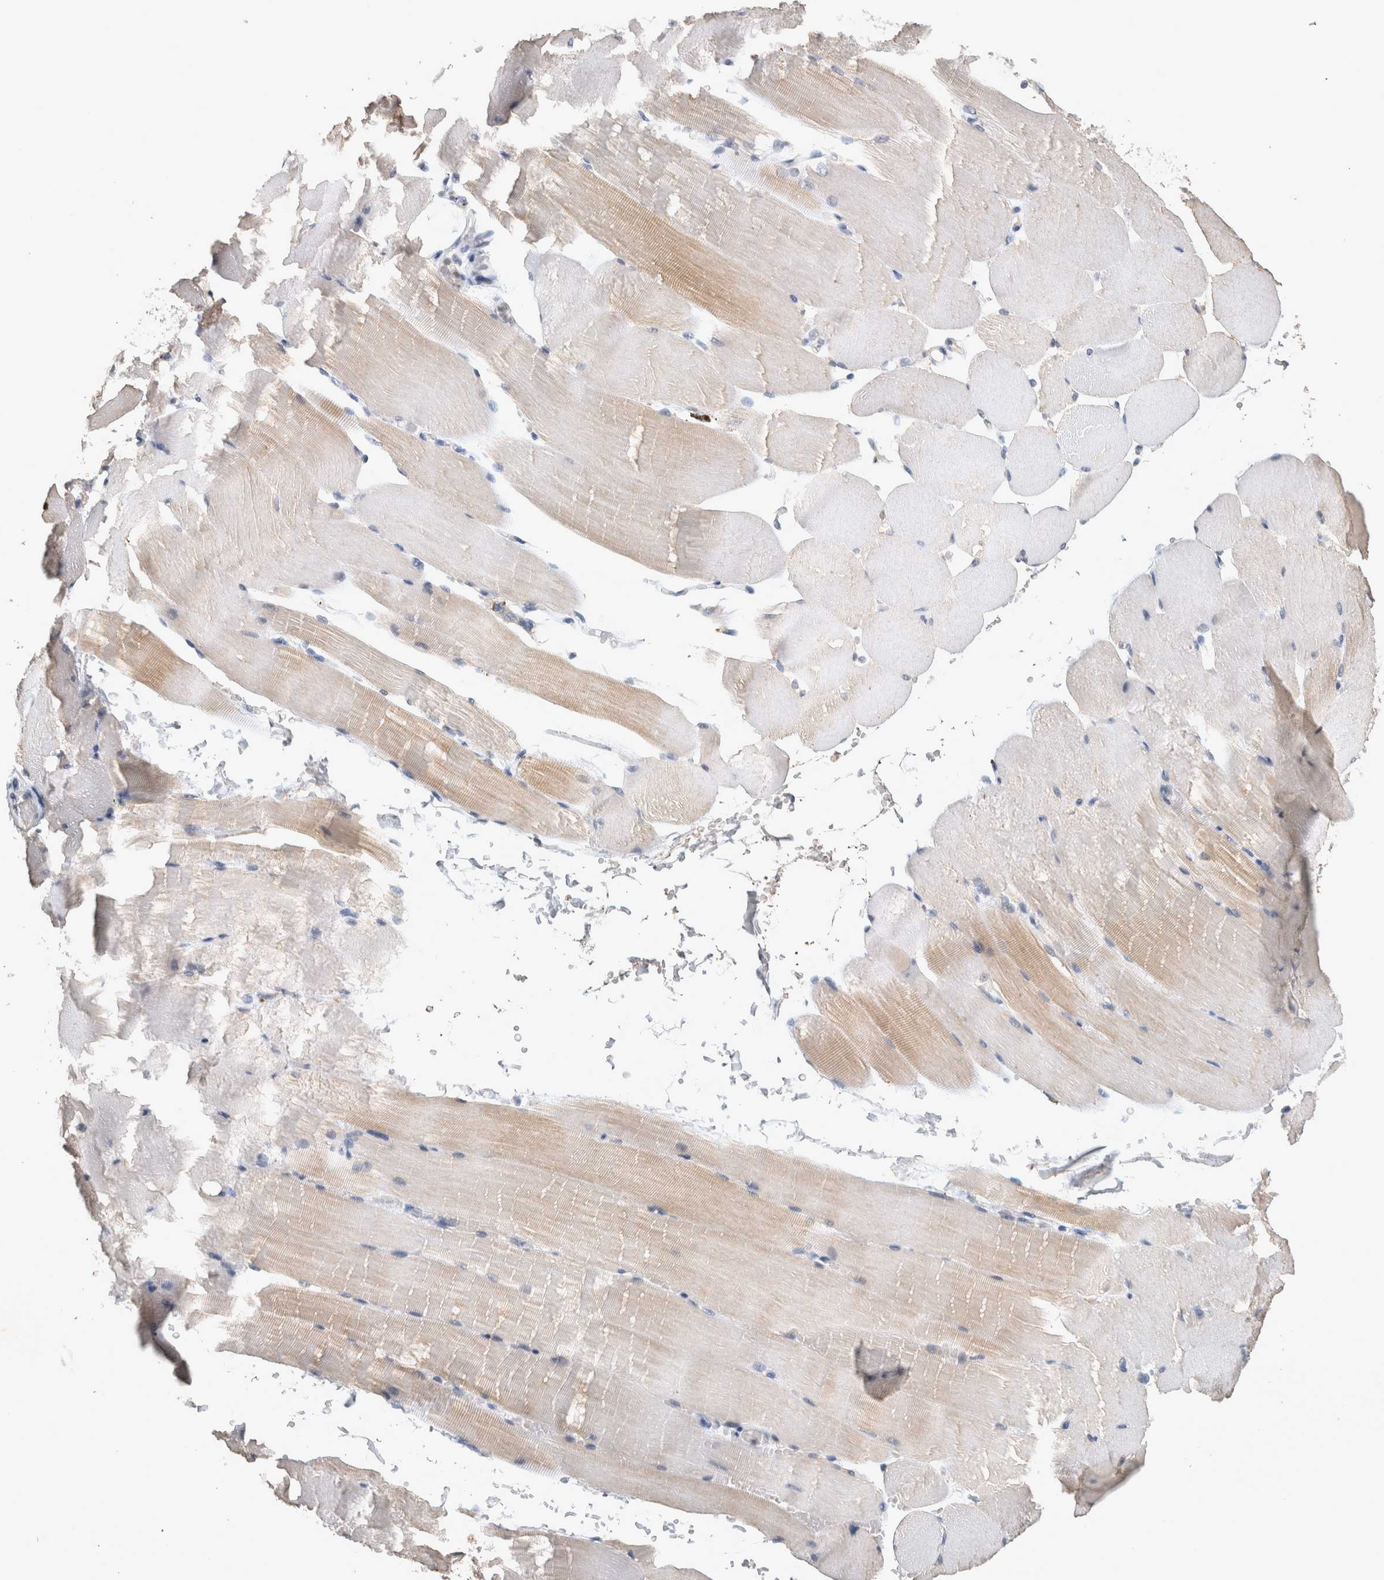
{"staining": {"intensity": "weak", "quantity": "25%-75%", "location": "cytoplasmic/membranous"}, "tissue": "skeletal muscle", "cell_type": "Myocytes", "image_type": "normal", "snomed": [{"axis": "morphology", "description": "Normal tissue, NOS"}, {"axis": "topography", "description": "Skeletal muscle"}, {"axis": "topography", "description": "Parathyroid gland"}], "caption": "There is low levels of weak cytoplasmic/membranous staining in myocytes of normal skeletal muscle, as demonstrated by immunohistochemical staining (brown color).", "gene": "WNT7A", "patient": {"sex": "female", "age": 37}}